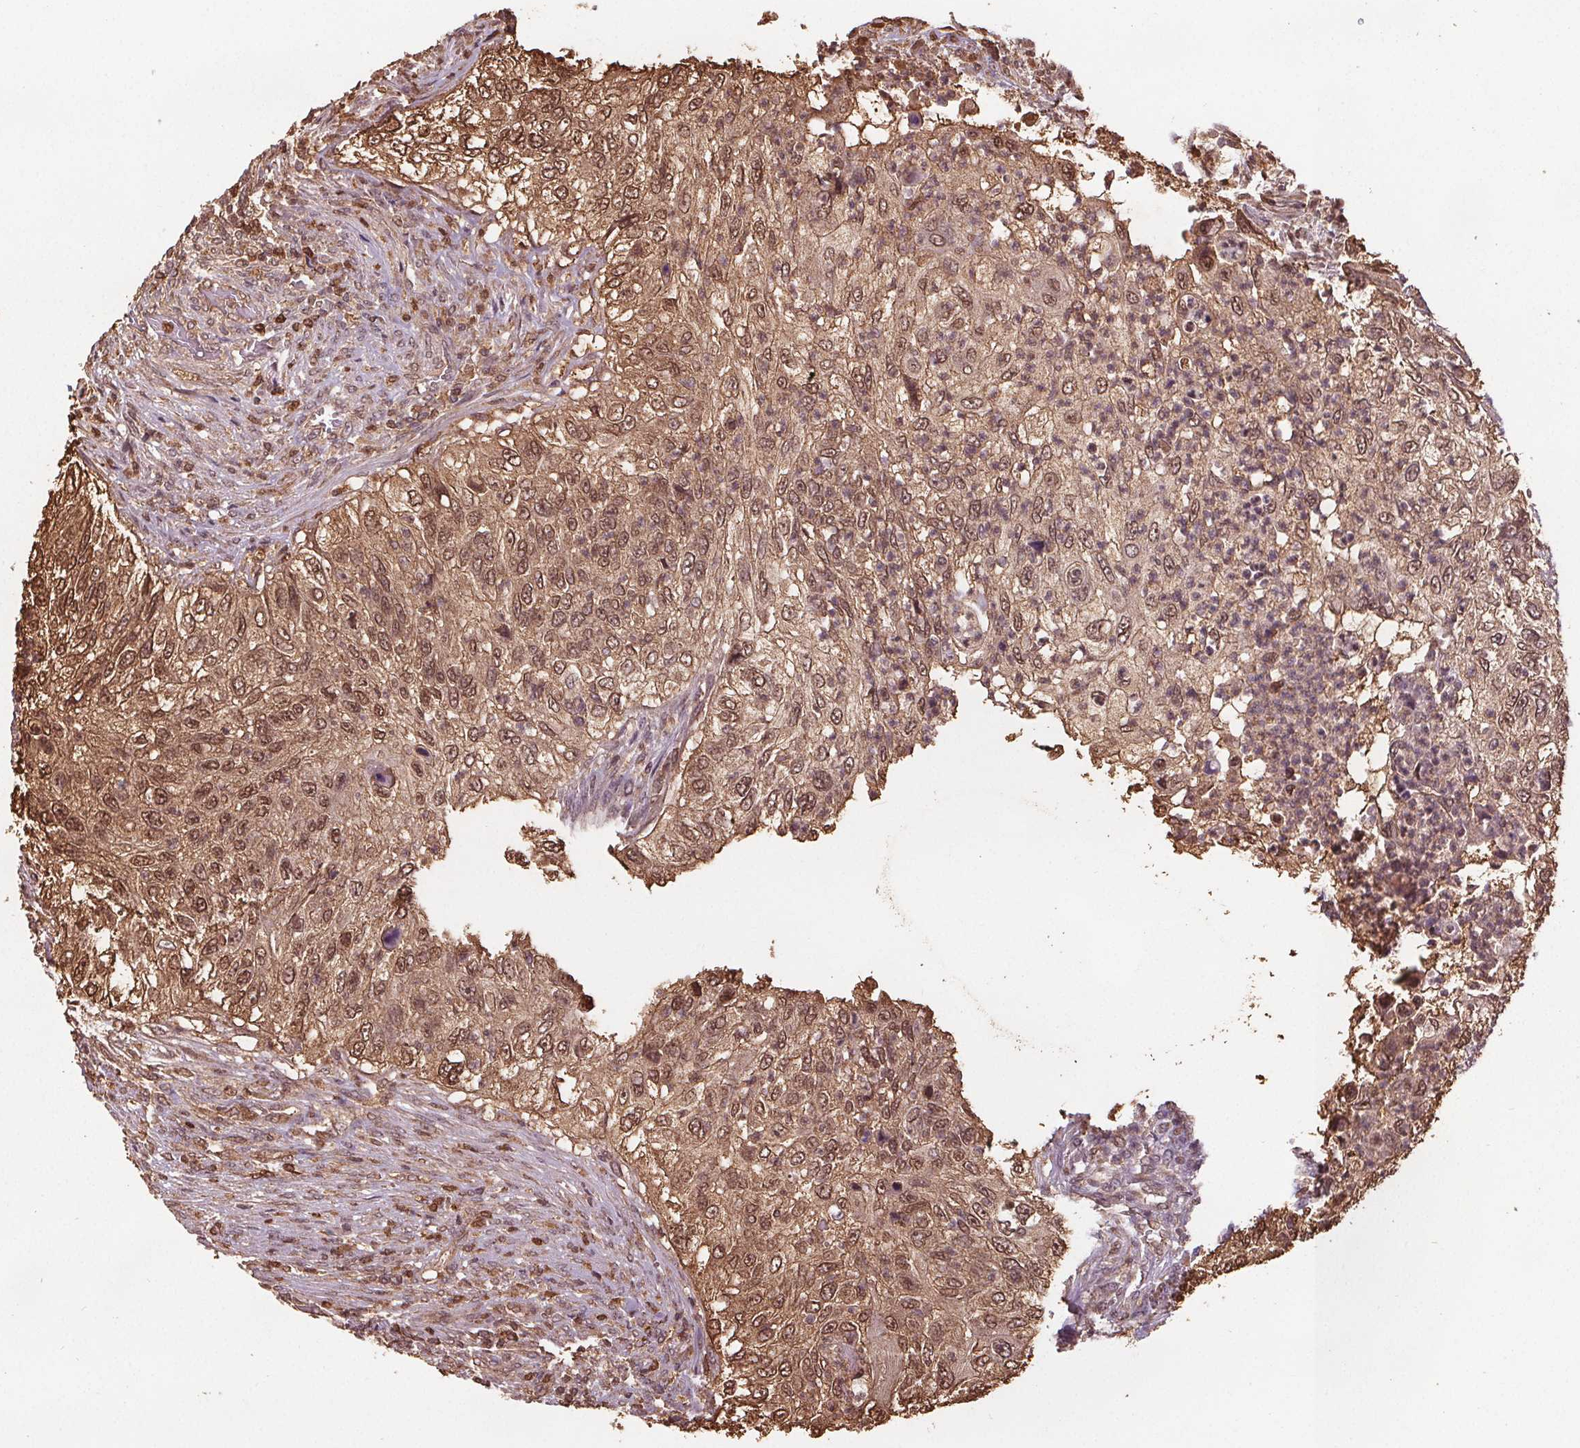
{"staining": {"intensity": "moderate", "quantity": ">75%", "location": "cytoplasmic/membranous,nuclear"}, "tissue": "urothelial cancer", "cell_type": "Tumor cells", "image_type": "cancer", "snomed": [{"axis": "morphology", "description": "Urothelial carcinoma, High grade"}, {"axis": "topography", "description": "Urinary bladder"}], "caption": "This is a micrograph of immunohistochemistry (IHC) staining of urothelial cancer, which shows moderate positivity in the cytoplasmic/membranous and nuclear of tumor cells.", "gene": "ENO1", "patient": {"sex": "female", "age": 60}}